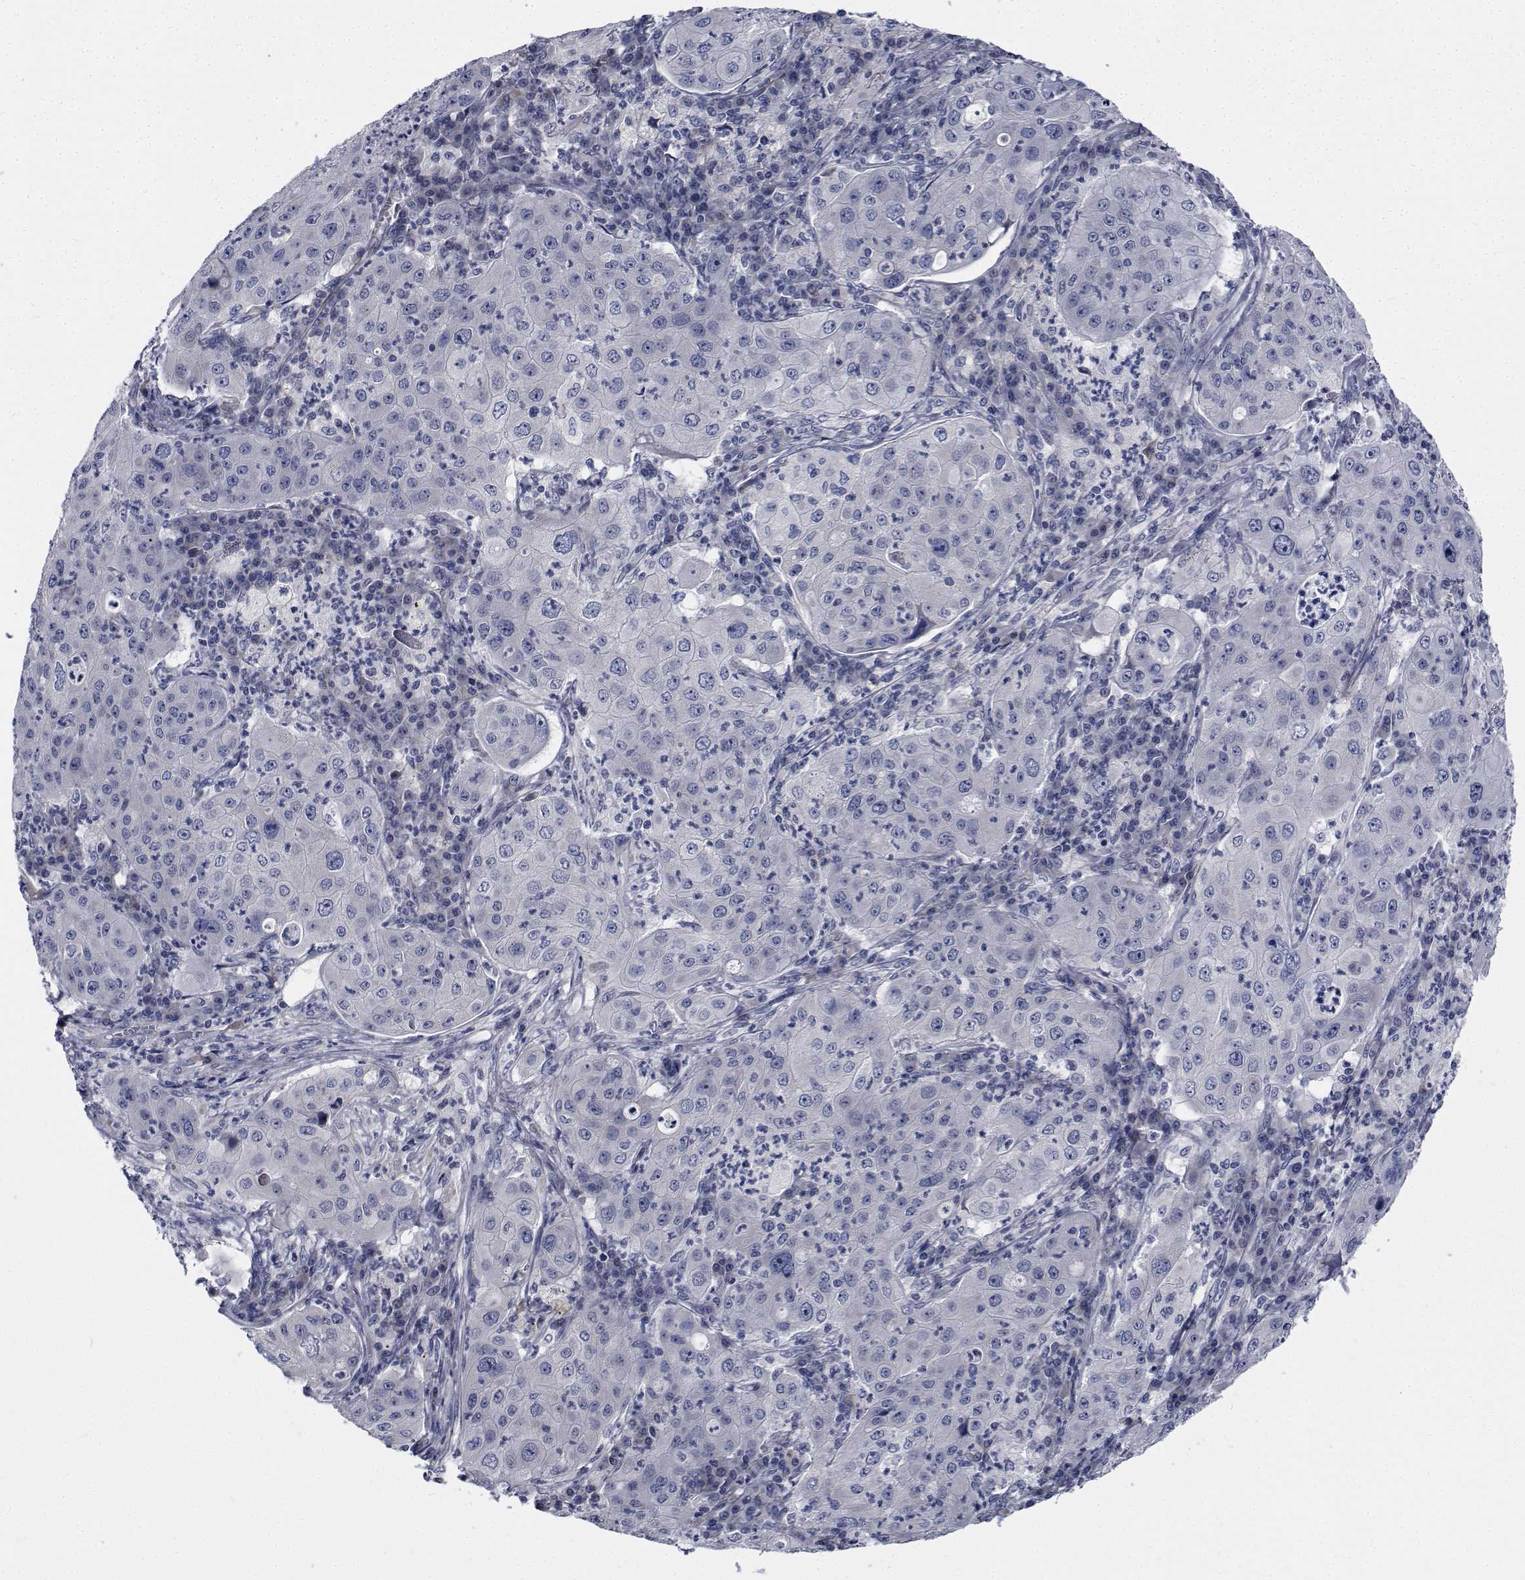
{"staining": {"intensity": "negative", "quantity": "none", "location": "none"}, "tissue": "lung cancer", "cell_type": "Tumor cells", "image_type": "cancer", "snomed": [{"axis": "morphology", "description": "Squamous cell carcinoma, NOS"}, {"axis": "topography", "description": "Lung"}], "caption": "The histopathology image shows no staining of tumor cells in lung squamous cell carcinoma. Brightfield microscopy of immunohistochemistry (IHC) stained with DAB (3,3'-diaminobenzidine) (brown) and hematoxylin (blue), captured at high magnification.", "gene": "TTBK1", "patient": {"sex": "female", "age": 59}}